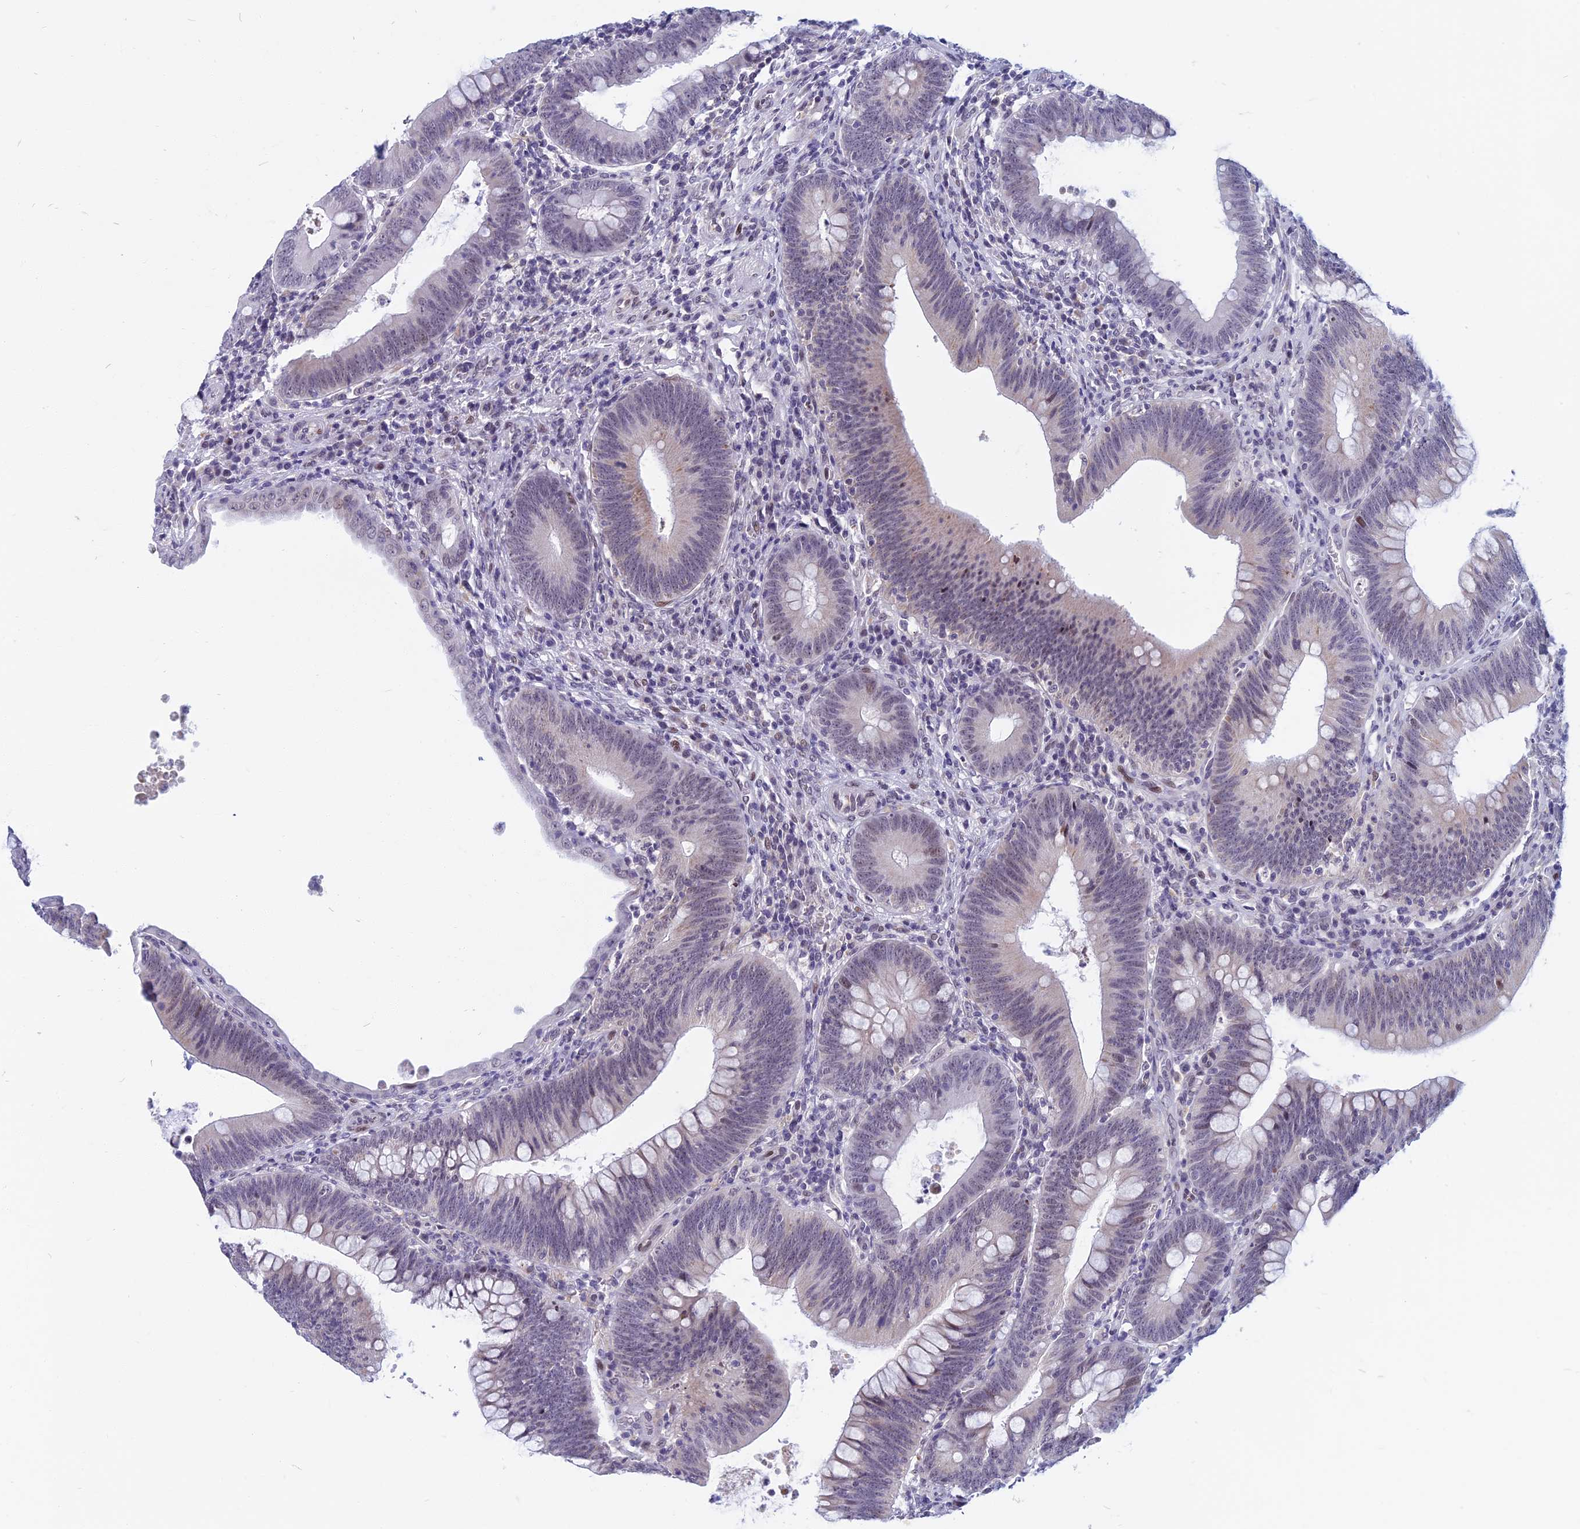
{"staining": {"intensity": "negative", "quantity": "none", "location": "none"}, "tissue": "colorectal cancer", "cell_type": "Tumor cells", "image_type": "cancer", "snomed": [{"axis": "morphology", "description": "Normal tissue, NOS"}, {"axis": "topography", "description": "Colon"}], "caption": "DAB immunohistochemical staining of colorectal cancer displays no significant staining in tumor cells.", "gene": "CDC7", "patient": {"sex": "female", "age": 82}}